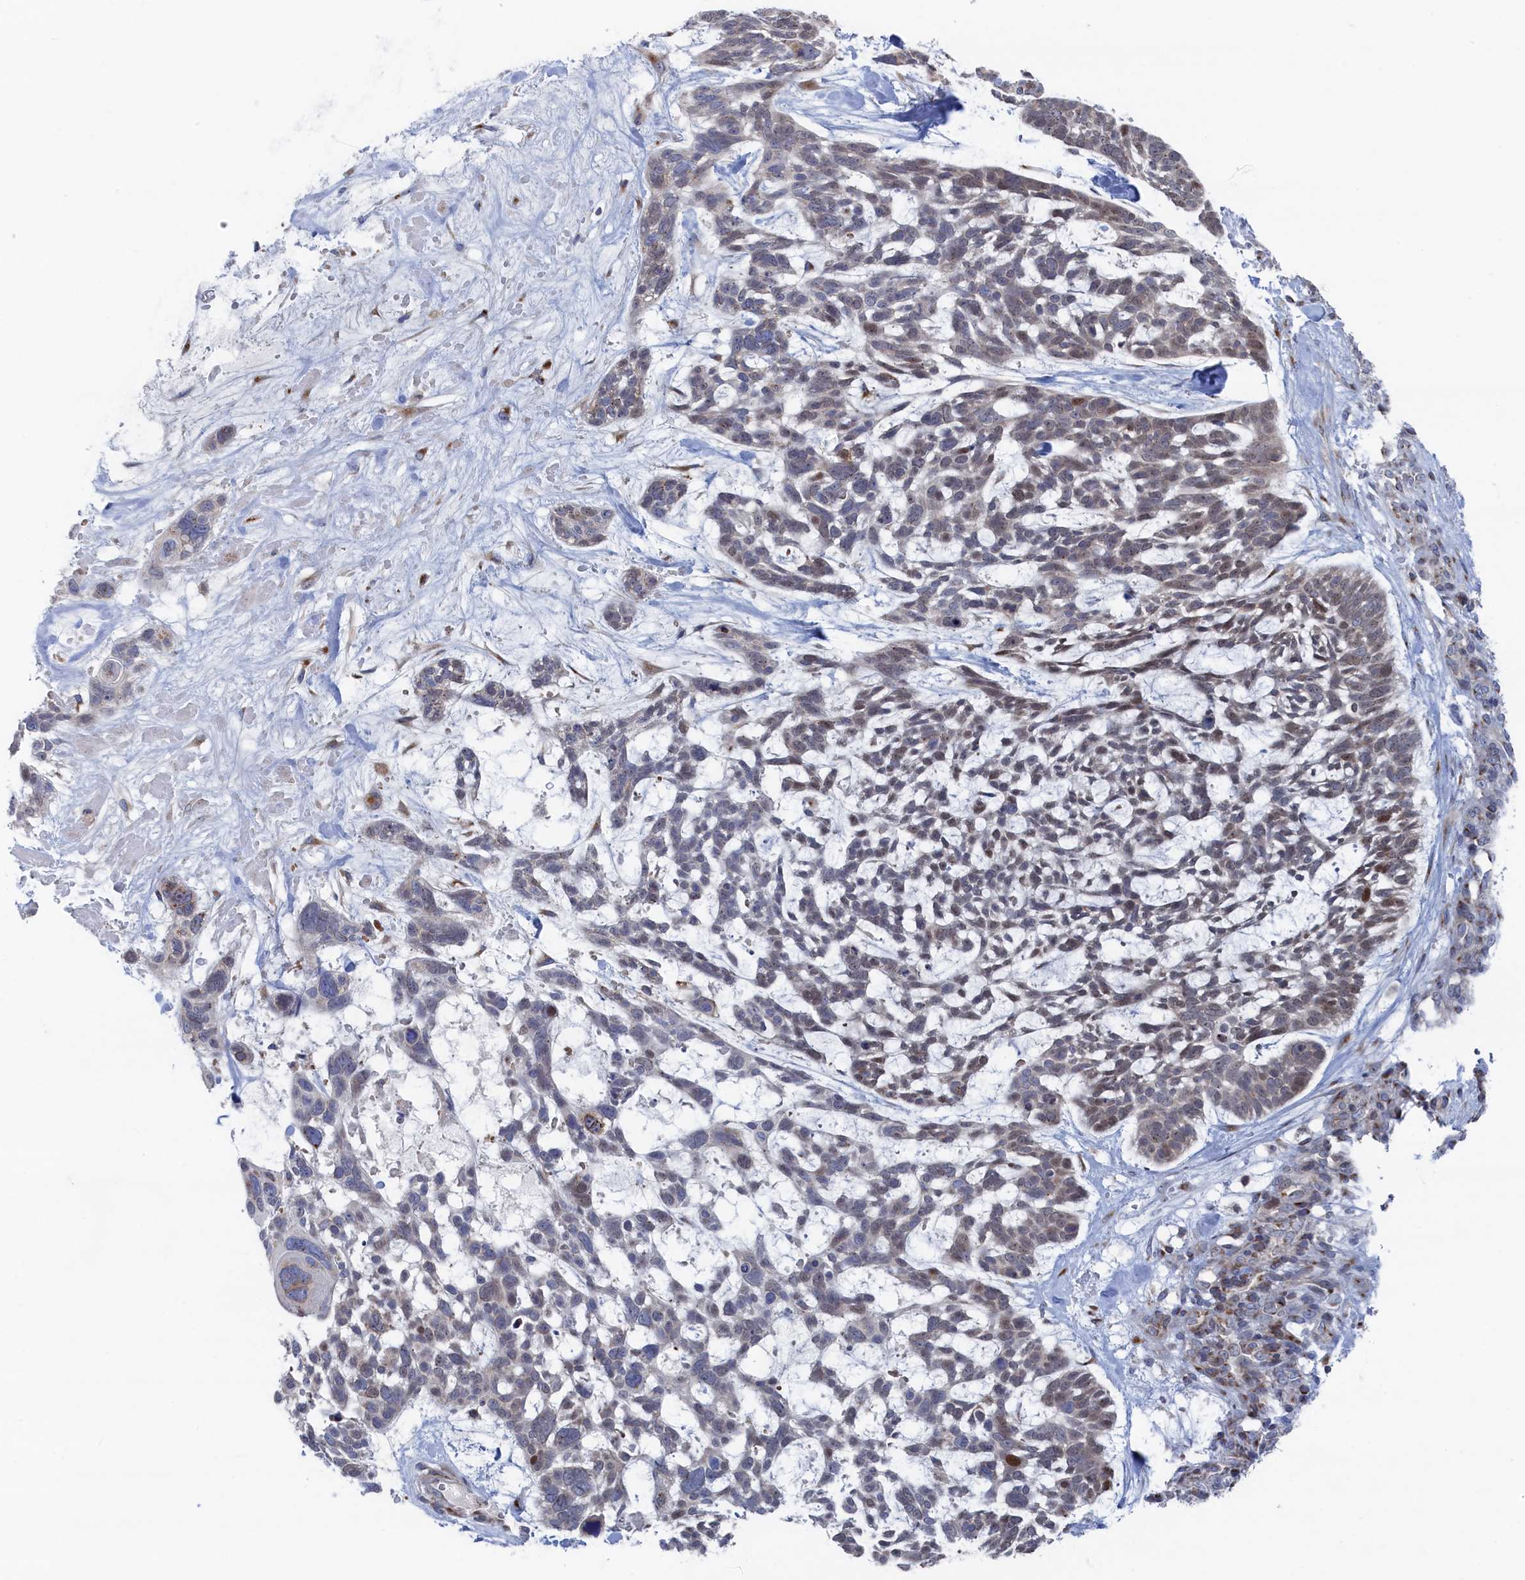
{"staining": {"intensity": "moderate", "quantity": "<25%", "location": "nuclear"}, "tissue": "skin cancer", "cell_type": "Tumor cells", "image_type": "cancer", "snomed": [{"axis": "morphology", "description": "Basal cell carcinoma"}, {"axis": "topography", "description": "Skin"}], "caption": "Skin basal cell carcinoma was stained to show a protein in brown. There is low levels of moderate nuclear positivity in about <25% of tumor cells.", "gene": "IRX1", "patient": {"sex": "male", "age": 88}}